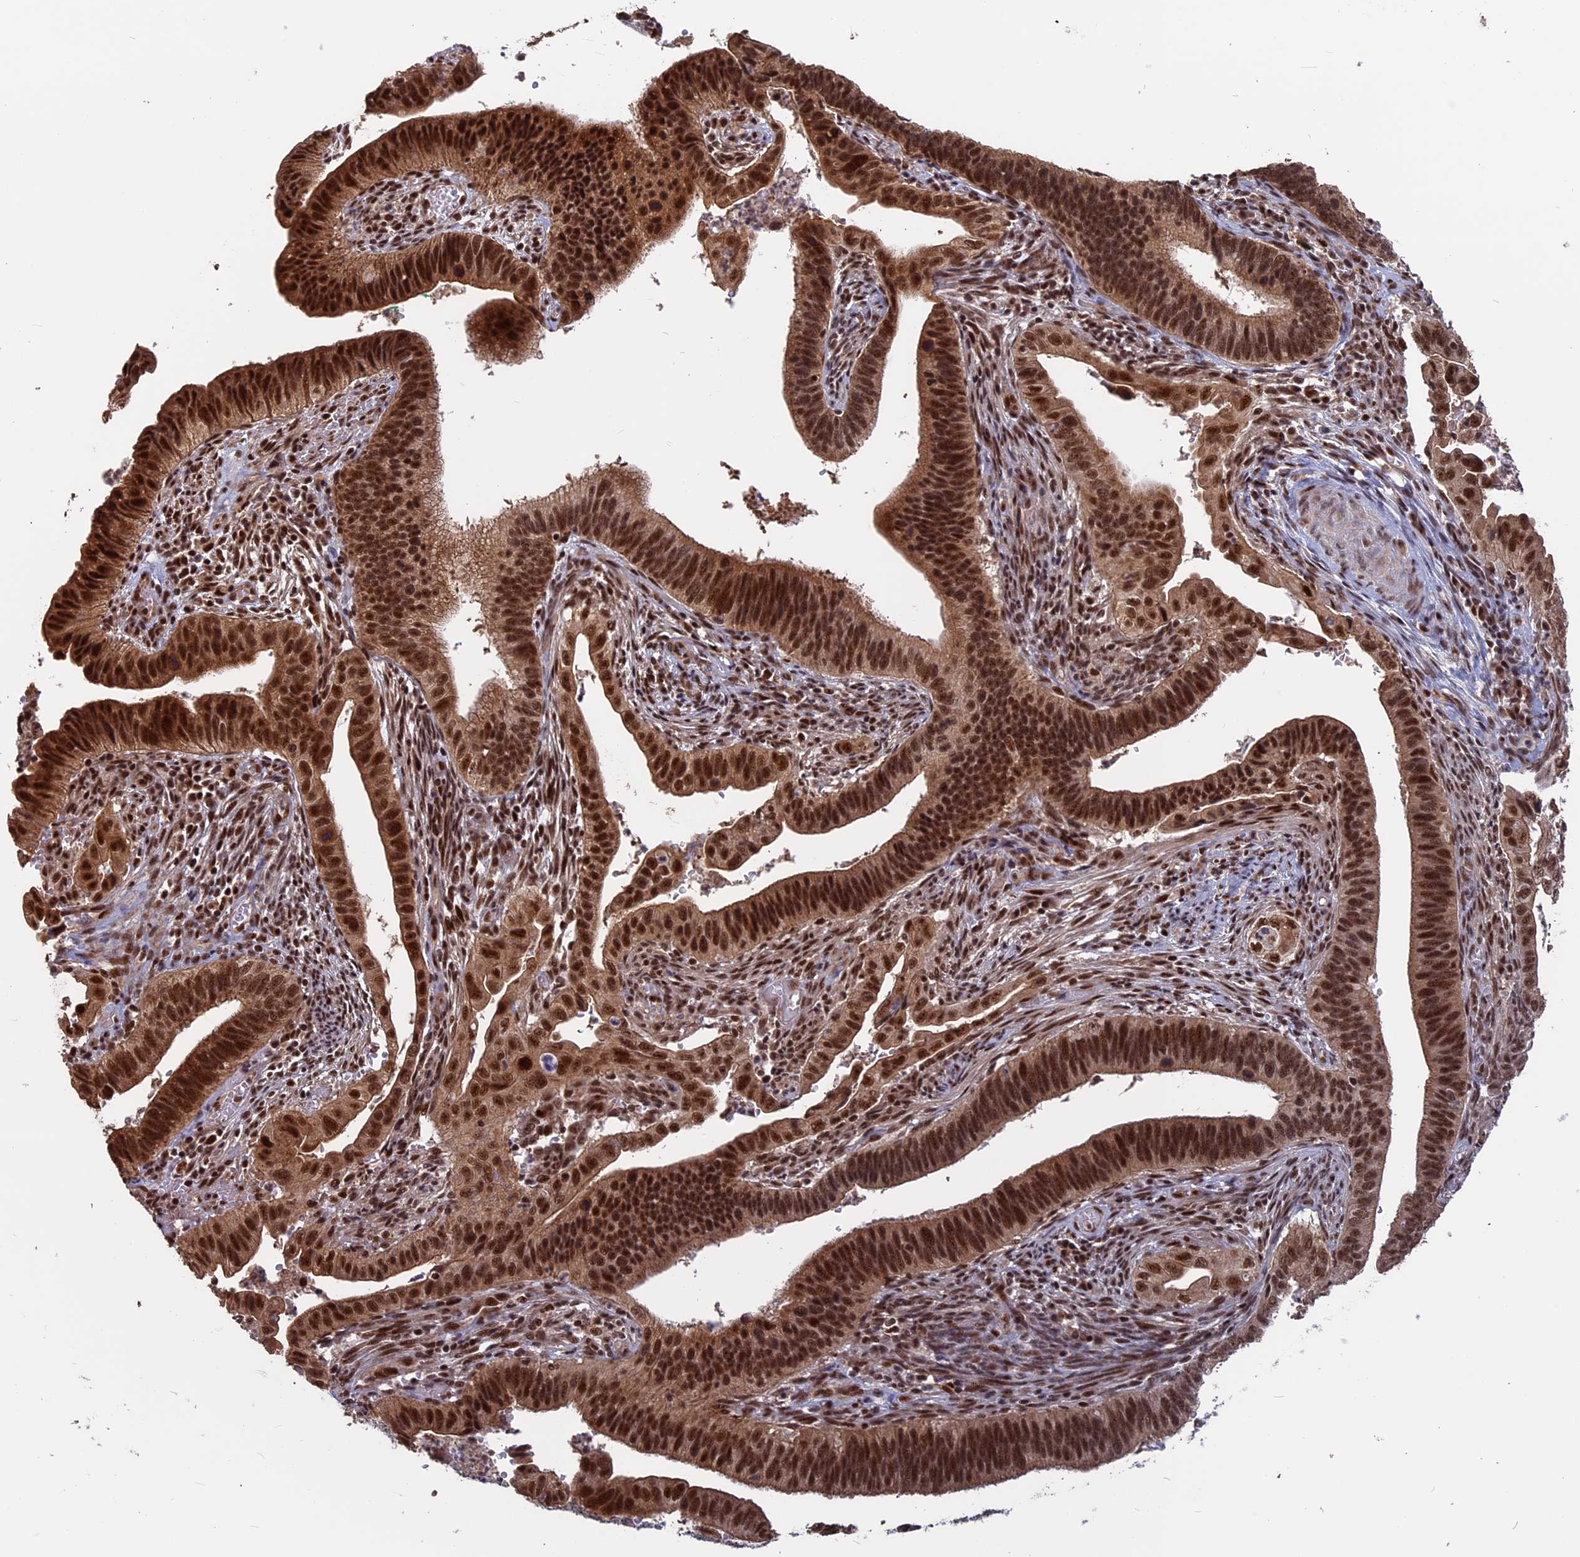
{"staining": {"intensity": "strong", "quantity": ">75%", "location": "nuclear"}, "tissue": "cervical cancer", "cell_type": "Tumor cells", "image_type": "cancer", "snomed": [{"axis": "morphology", "description": "Adenocarcinoma, NOS"}, {"axis": "topography", "description": "Cervix"}], "caption": "Immunohistochemical staining of cervical cancer (adenocarcinoma) exhibits high levels of strong nuclear protein positivity in about >75% of tumor cells. Immunohistochemistry (ihc) stains the protein of interest in brown and the nuclei are stained blue.", "gene": "CACTIN", "patient": {"sex": "female", "age": 42}}